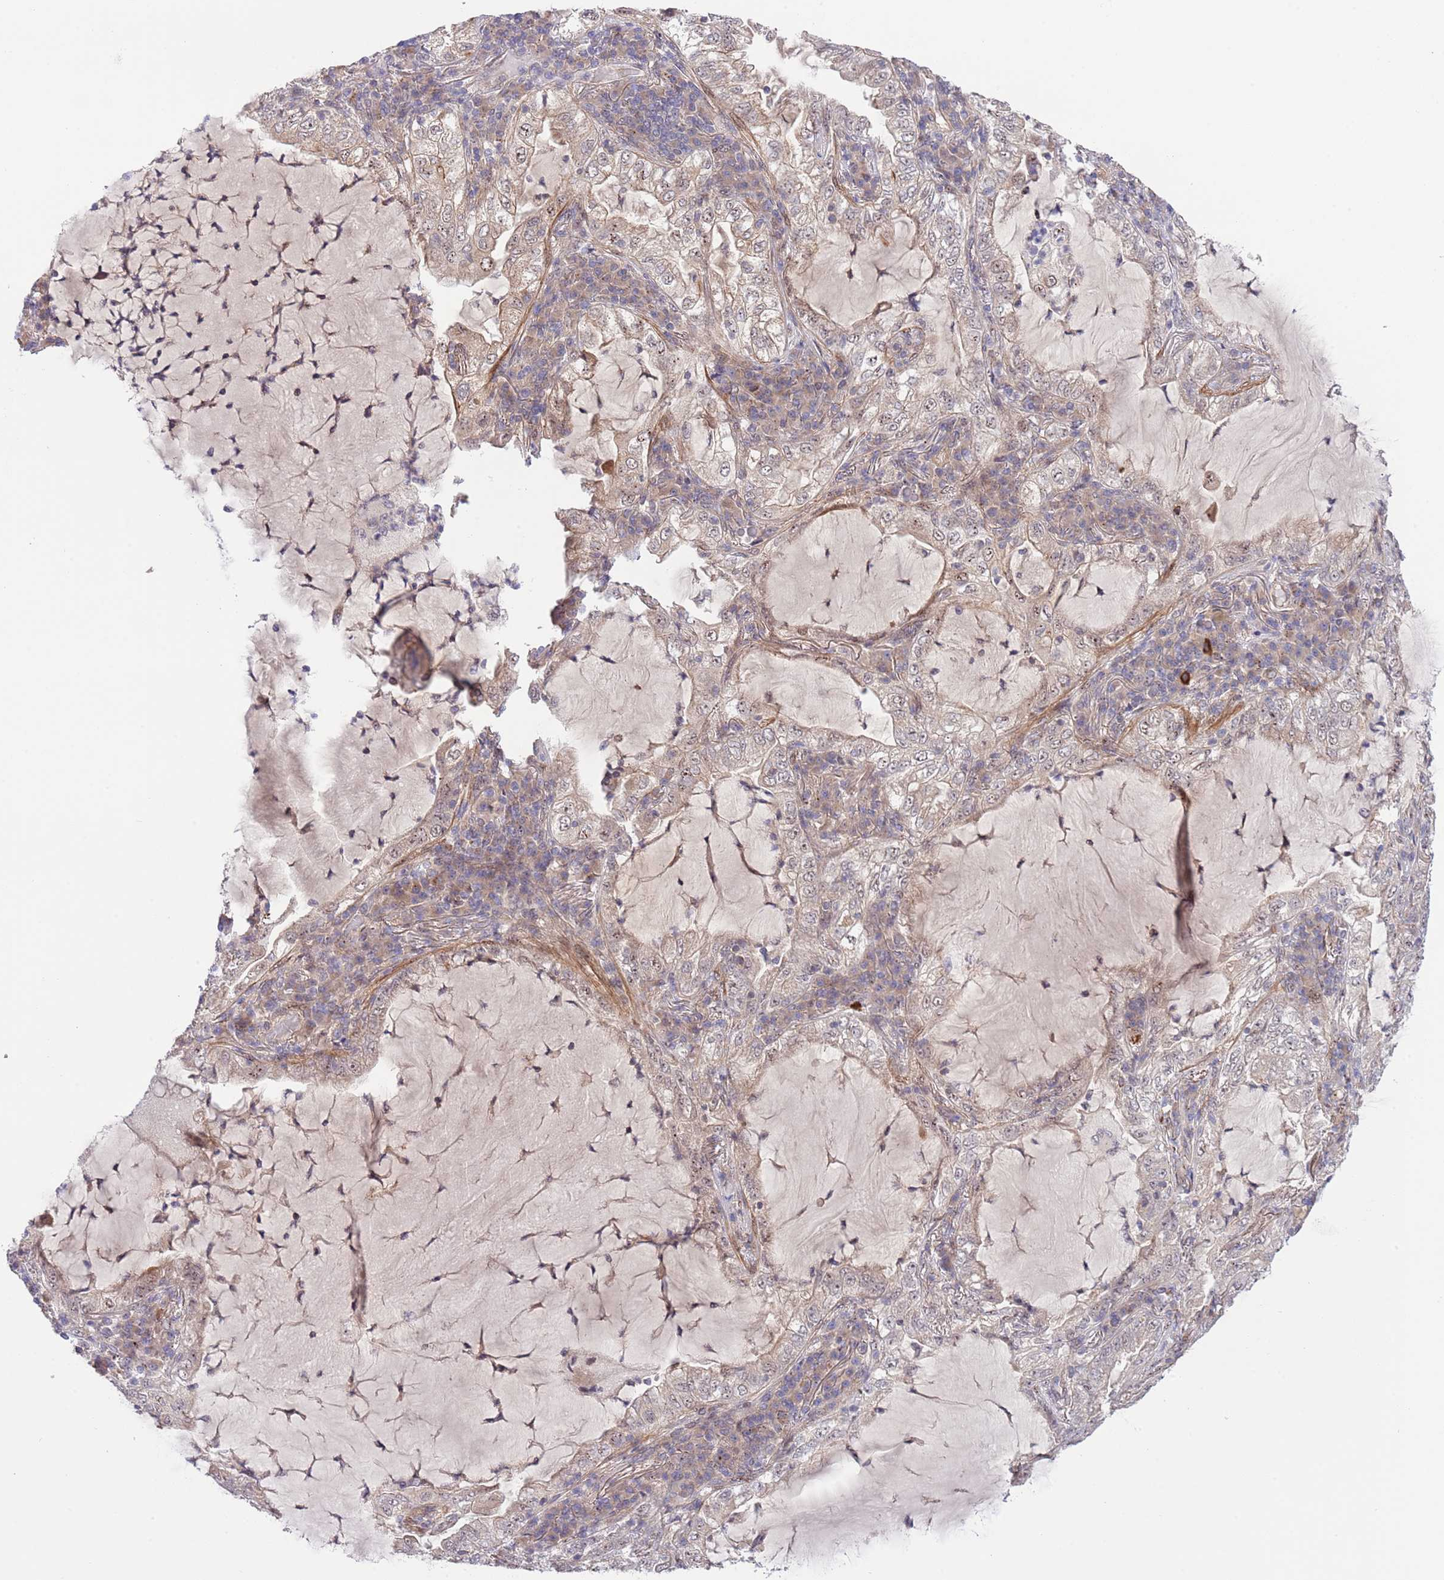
{"staining": {"intensity": "weak", "quantity": "<25%", "location": "nuclear"}, "tissue": "lung cancer", "cell_type": "Tumor cells", "image_type": "cancer", "snomed": [{"axis": "morphology", "description": "Adenocarcinoma, NOS"}, {"axis": "topography", "description": "Lung"}], "caption": "The immunohistochemistry micrograph has no significant expression in tumor cells of lung cancer tissue. The staining was performed using DAB (3,3'-diaminobenzidine) to visualize the protein expression in brown, while the nuclei were stained in blue with hematoxylin (Magnification: 20x).", "gene": "PRR16", "patient": {"sex": "female", "age": 73}}